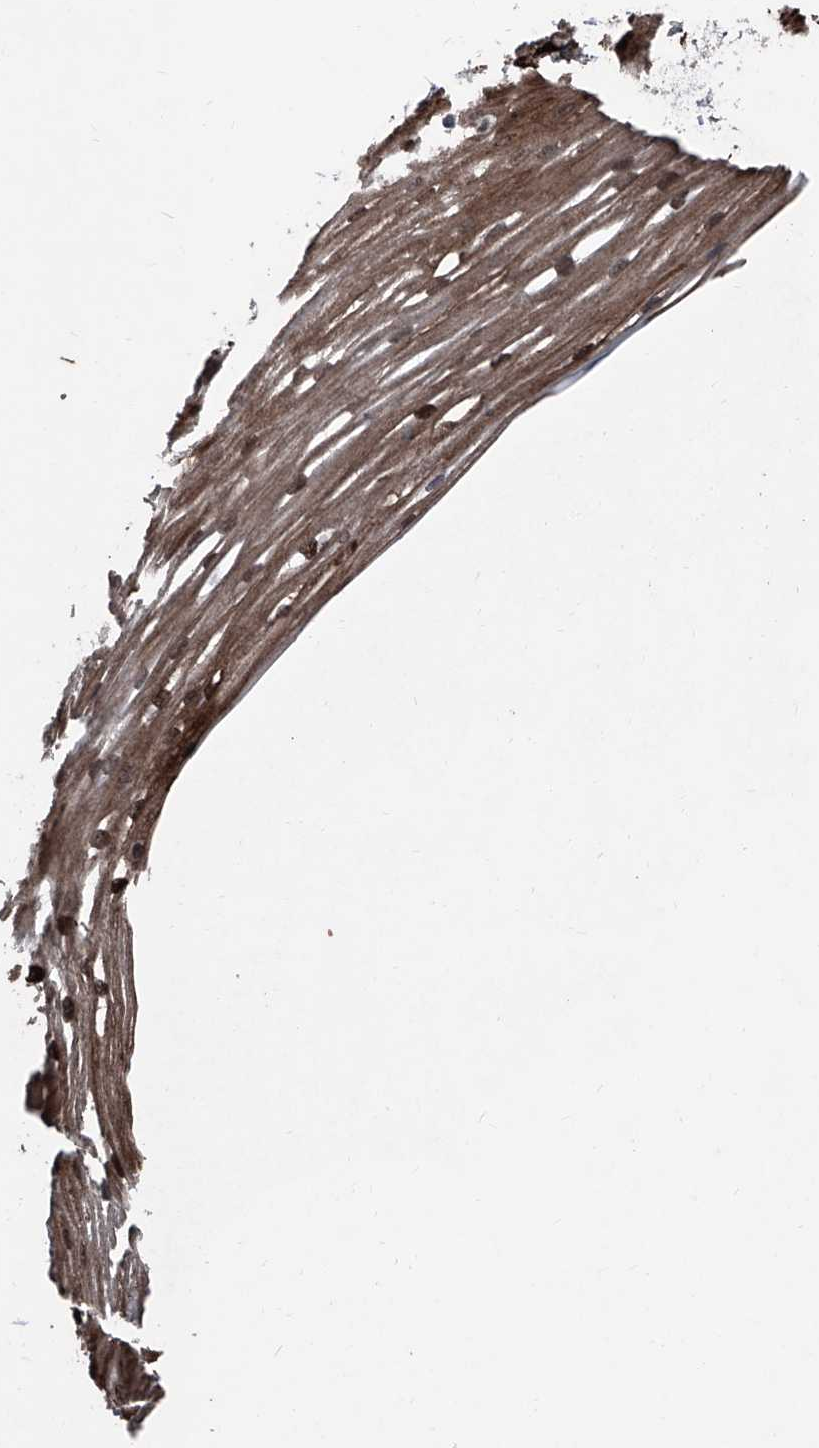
{"staining": {"intensity": "strong", "quantity": ">75%", "location": "cytoplasmic/membranous,nuclear"}, "tissue": "esophagus", "cell_type": "Squamous epithelial cells", "image_type": "normal", "snomed": [{"axis": "morphology", "description": "Normal tissue, NOS"}, {"axis": "topography", "description": "Esophagus"}], "caption": "Protein positivity by immunohistochemistry (IHC) demonstrates strong cytoplasmic/membranous,nuclear positivity in approximately >75% of squamous epithelial cells in unremarkable esophagus. (DAB IHC with brightfield microscopy, high magnification).", "gene": "COA7", "patient": {"sex": "male", "age": 62}}